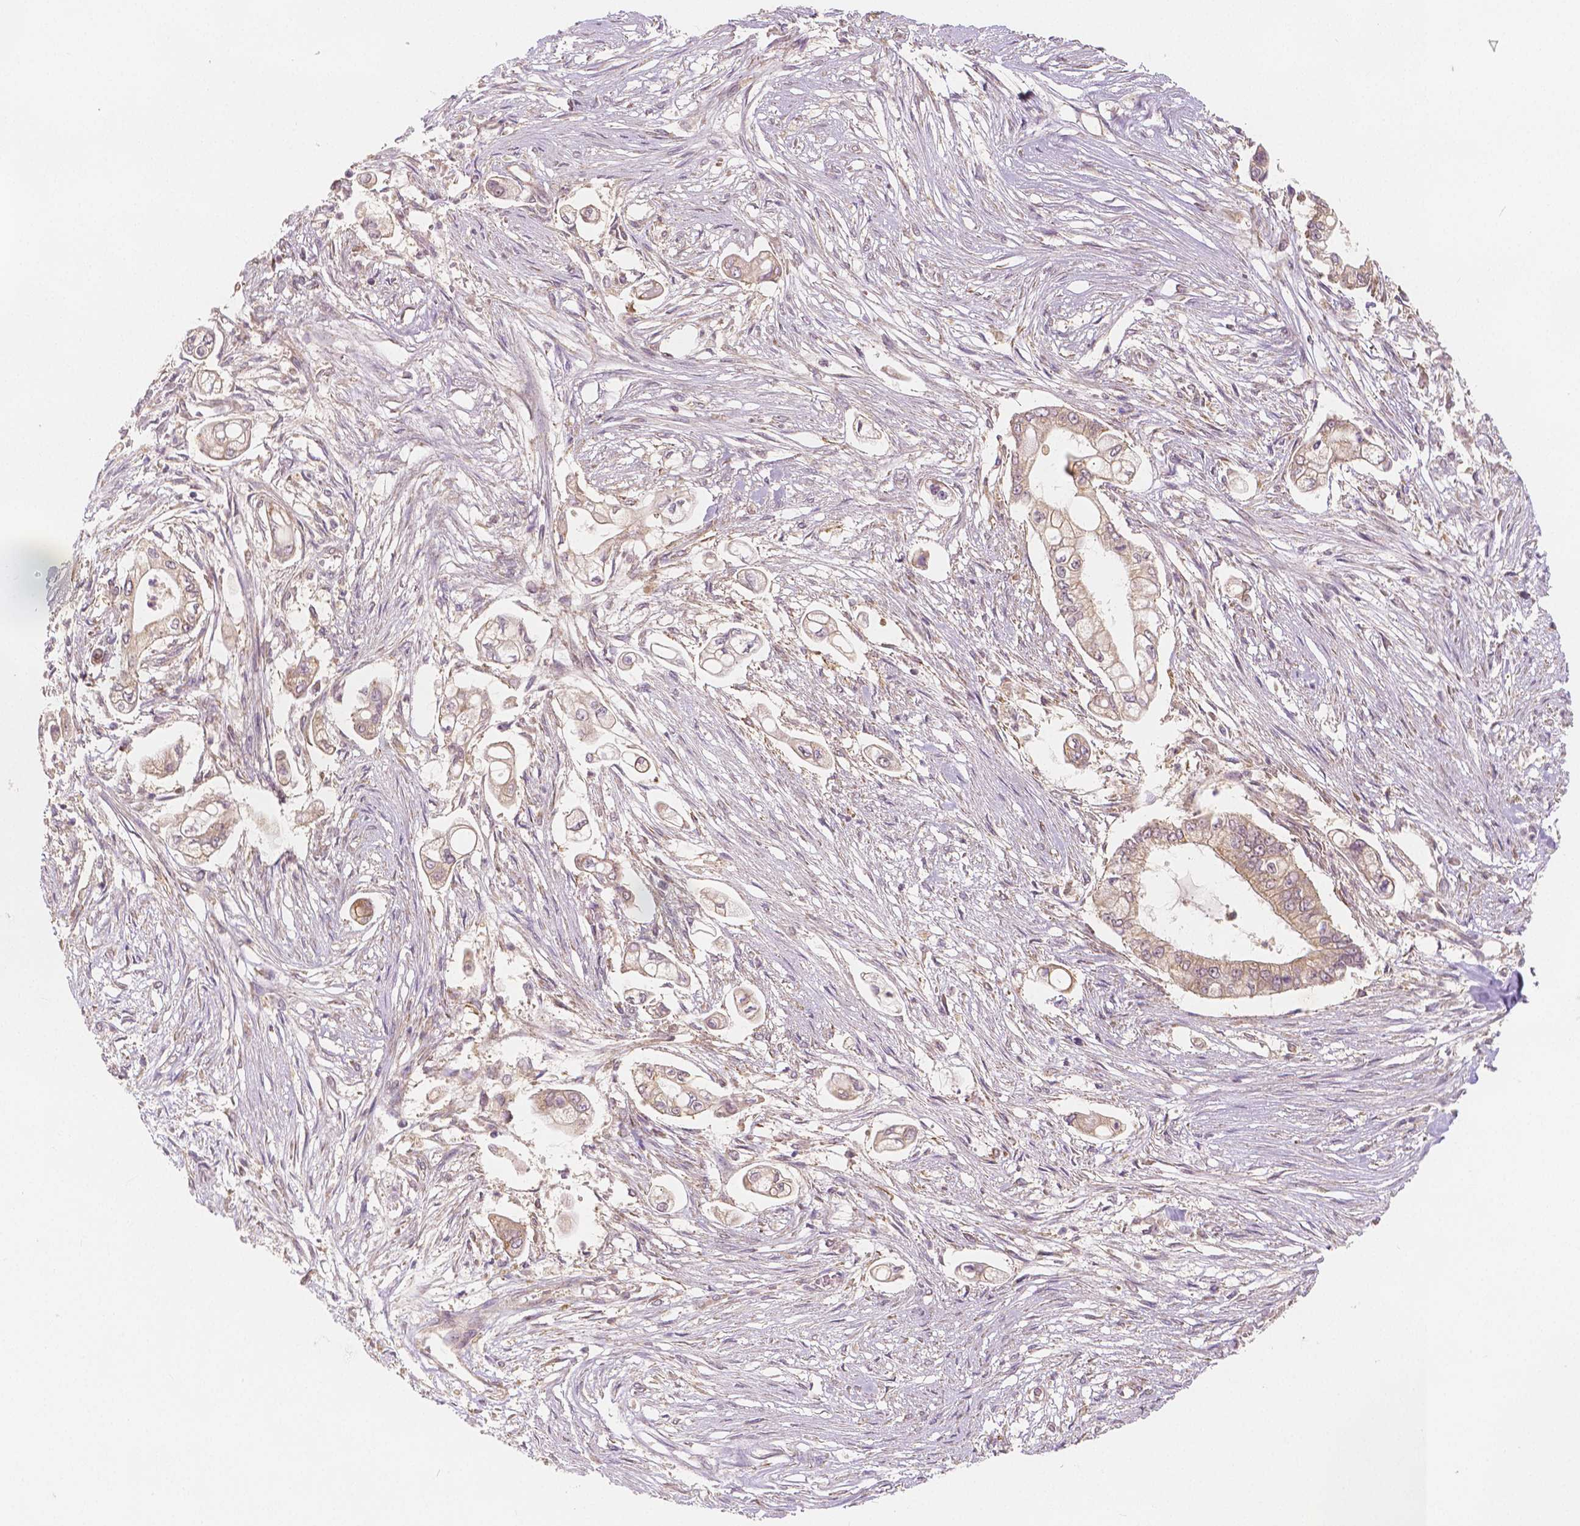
{"staining": {"intensity": "weak", "quantity": "<25%", "location": "cytoplasmic/membranous"}, "tissue": "pancreatic cancer", "cell_type": "Tumor cells", "image_type": "cancer", "snomed": [{"axis": "morphology", "description": "Adenocarcinoma, NOS"}, {"axis": "topography", "description": "Pancreas"}], "caption": "IHC of human adenocarcinoma (pancreatic) displays no staining in tumor cells. (Stains: DAB immunohistochemistry (IHC) with hematoxylin counter stain, Microscopy: brightfield microscopy at high magnification).", "gene": "SNX12", "patient": {"sex": "female", "age": 69}}